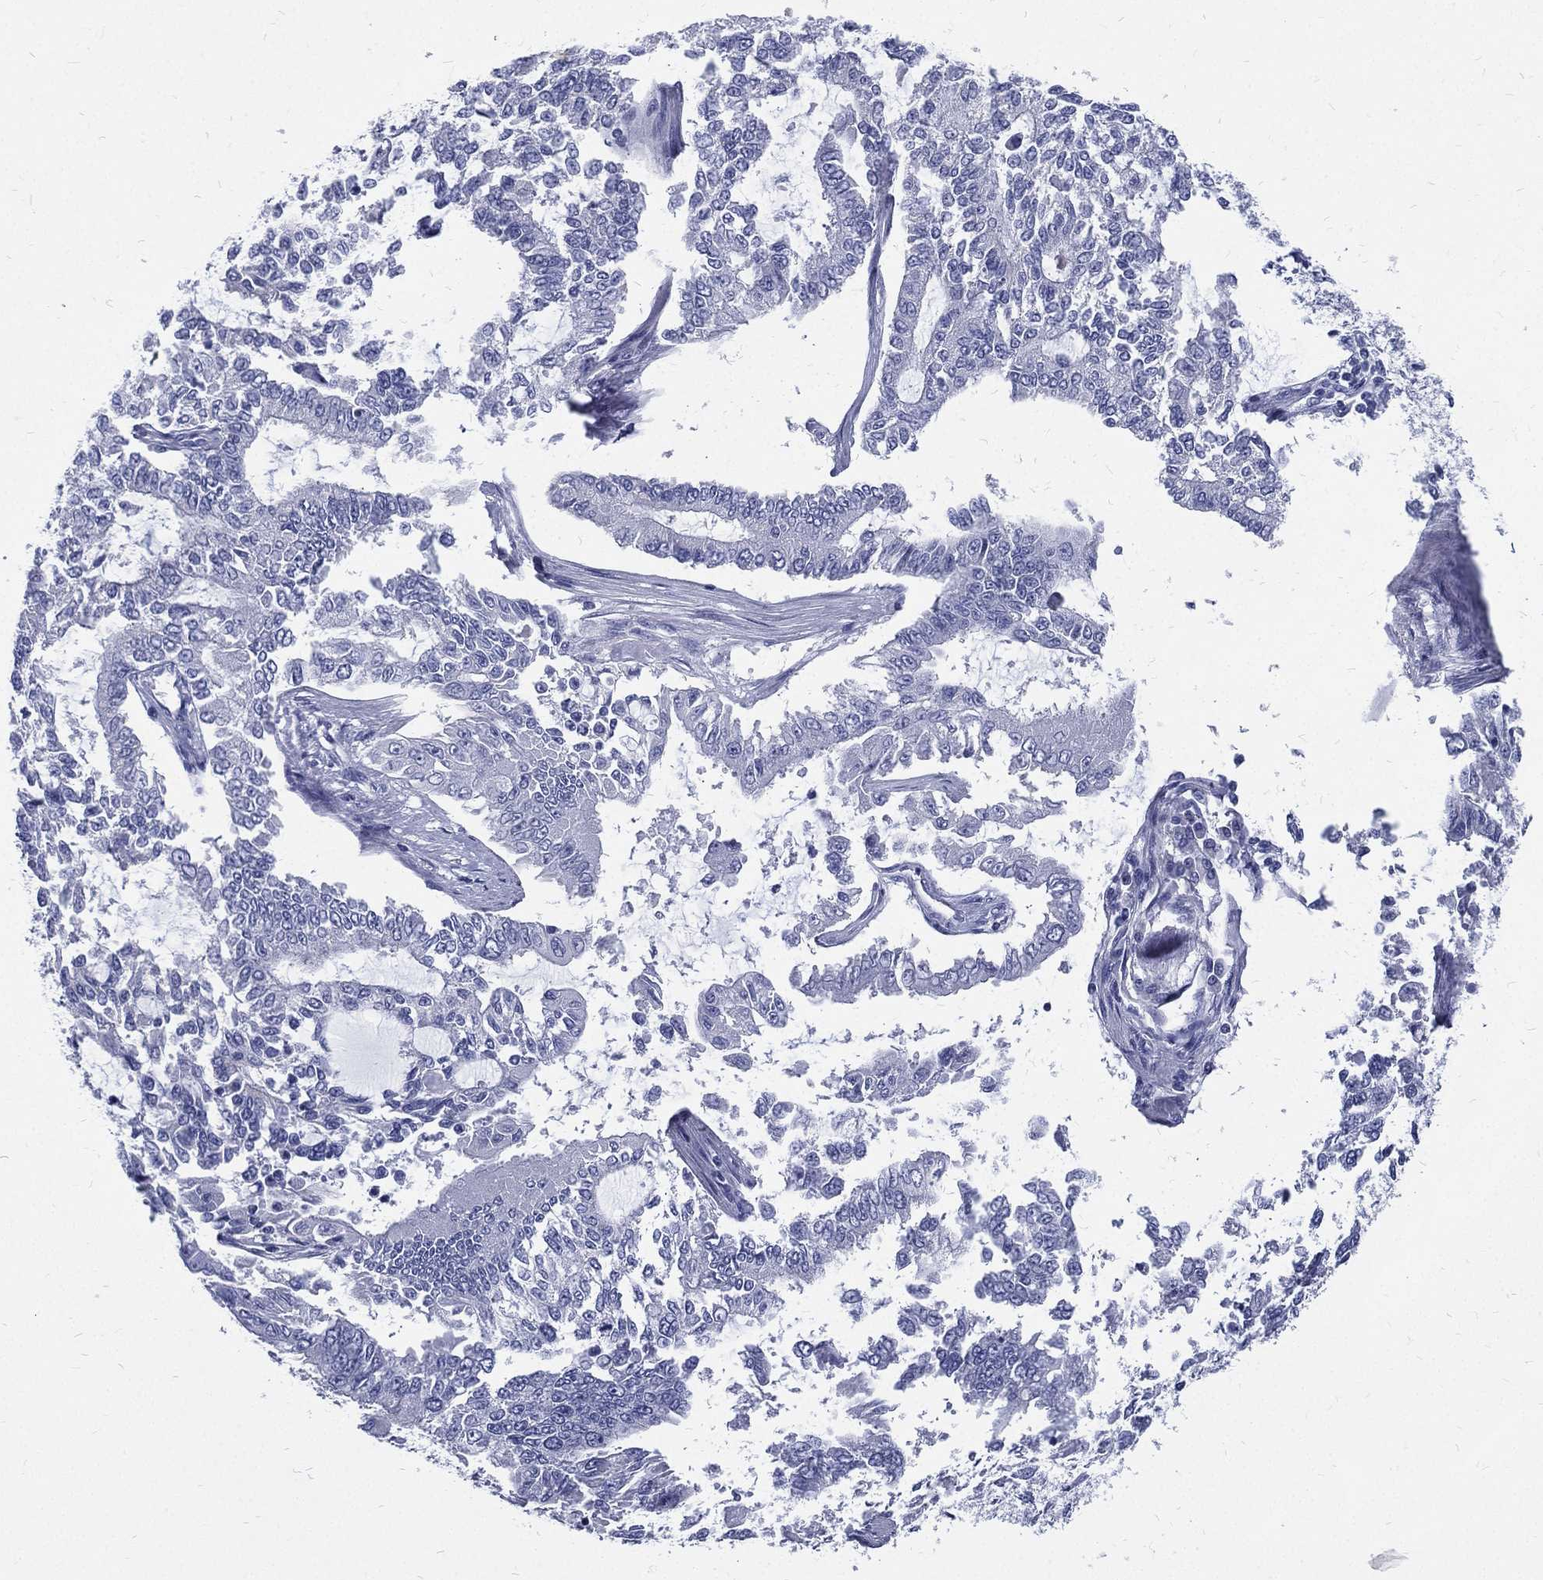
{"staining": {"intensity": "negative", "quantity": "none", "location": "none"}, "tissue": "endometrial cancer", "cell_type": "Tumor cells", "image_type": "cancer", "snomed": [{"axis": "morphology", "description": "Adenocarcinoma, NOS"}, {"axis": "topography", "description": "Uterus"}], "caption": "Human endometrial adenocarcinoma stained for a protein using IHC demonstrates no expression in tumor cells.", "gene": "RSPH4A", "patient": {"sex": "female", "age": 59}}